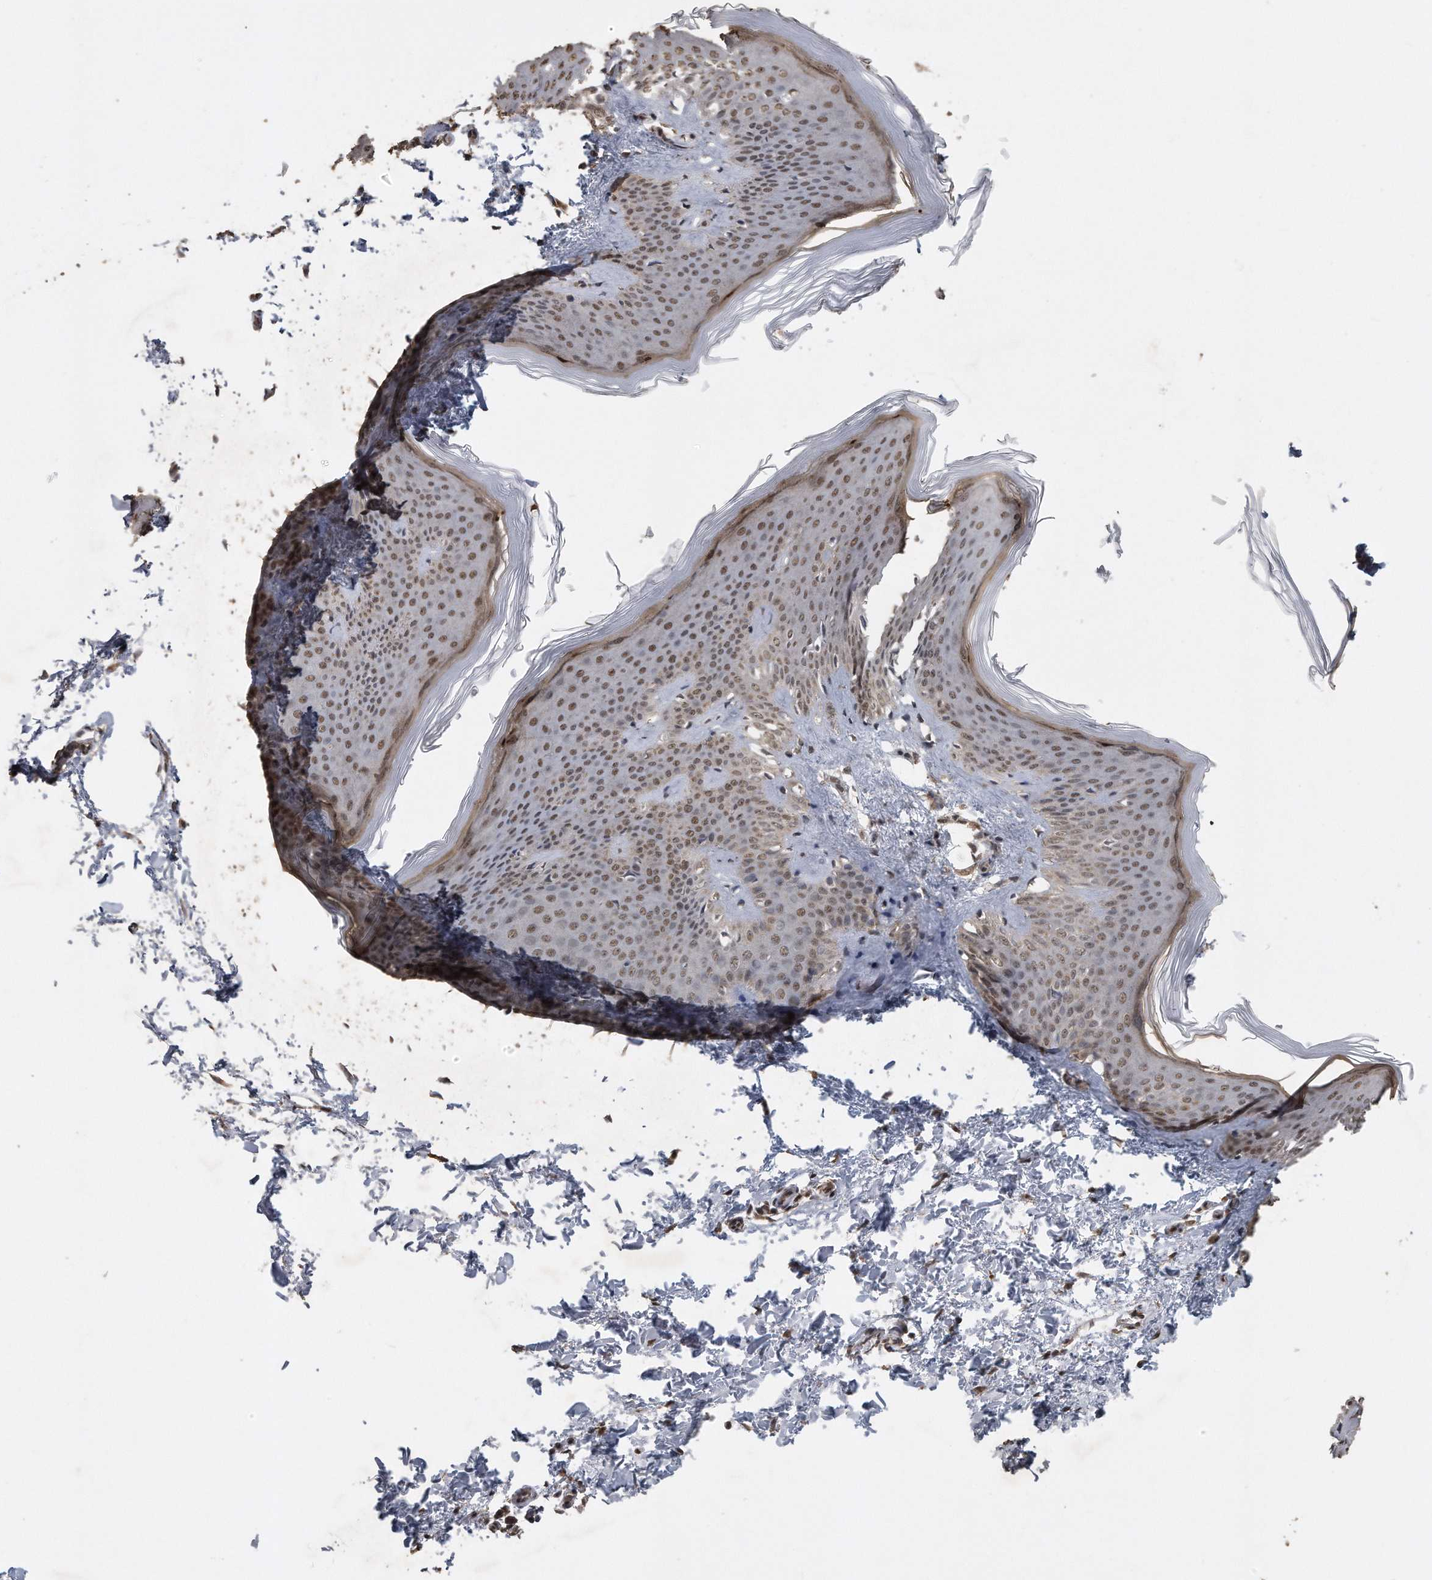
{"staining": {"intensity": "moderate", "quantity": ">75%", "location": "nuclear"}, "tissue": "skin", "cell_type": "Fibroblasts", "image_type": "normal", "snomed": [{"axis": "morphology", "description": "Normal tissue, NOS"}, {"axis": "topography", "description": "Skin"}], "caption": "Skin was stained to show a protein in brown. There is medium levels of moderate nuclear positivity in approximately >75% of fibroblasts.", "gene": "CRYZL1", "patient": {"sex": "female", "age": 27}}